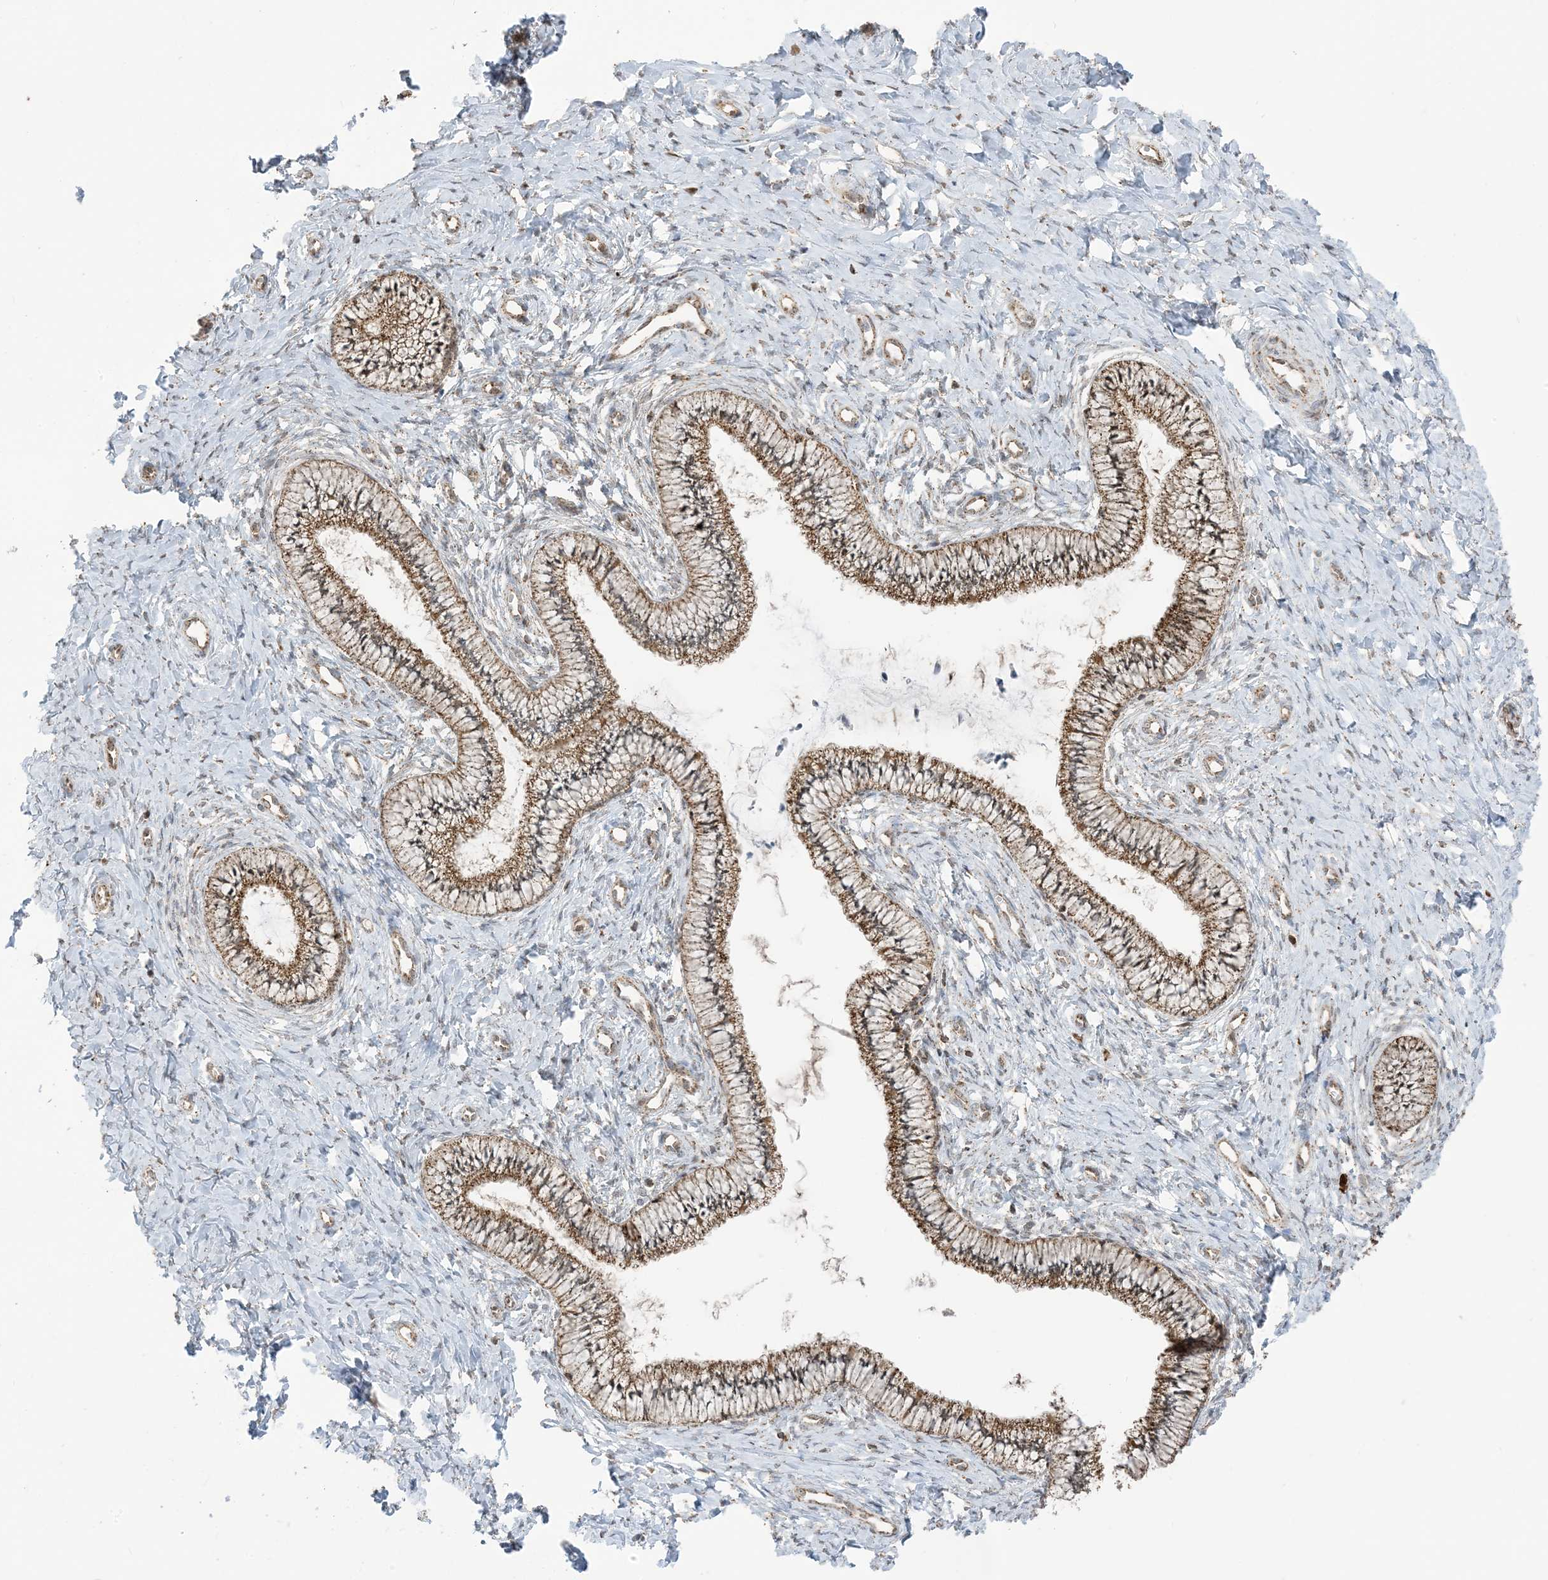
{"staining": {"intensity": "moderate", "quantity": ">75%", "location": "cytoplasmic/membranous"}, "tissue": "cervix", "cell_type": "Glandular cells", "image_type": "normal", "snomed": [{"axis": "morphology", "description": "Normal tissue, NOS"}, {"axis": "topography", "description": "Cervix"}], "caption": "Immunohistochemistry staining of normal cervix, which reveals medium levels of moderate cytoplasmic/membranous expression in about >75% of glandular cells indicating moderate cytoplasmic/membranous protein staining. The staining was performed using DAB (3,3'-diaminobenzidine) (brown) for protein detection and nuclei were counterstained in hematoxylin (blue).", "gene": "MAPKBP1", "patient": {"sex": "female", "age": 36}}